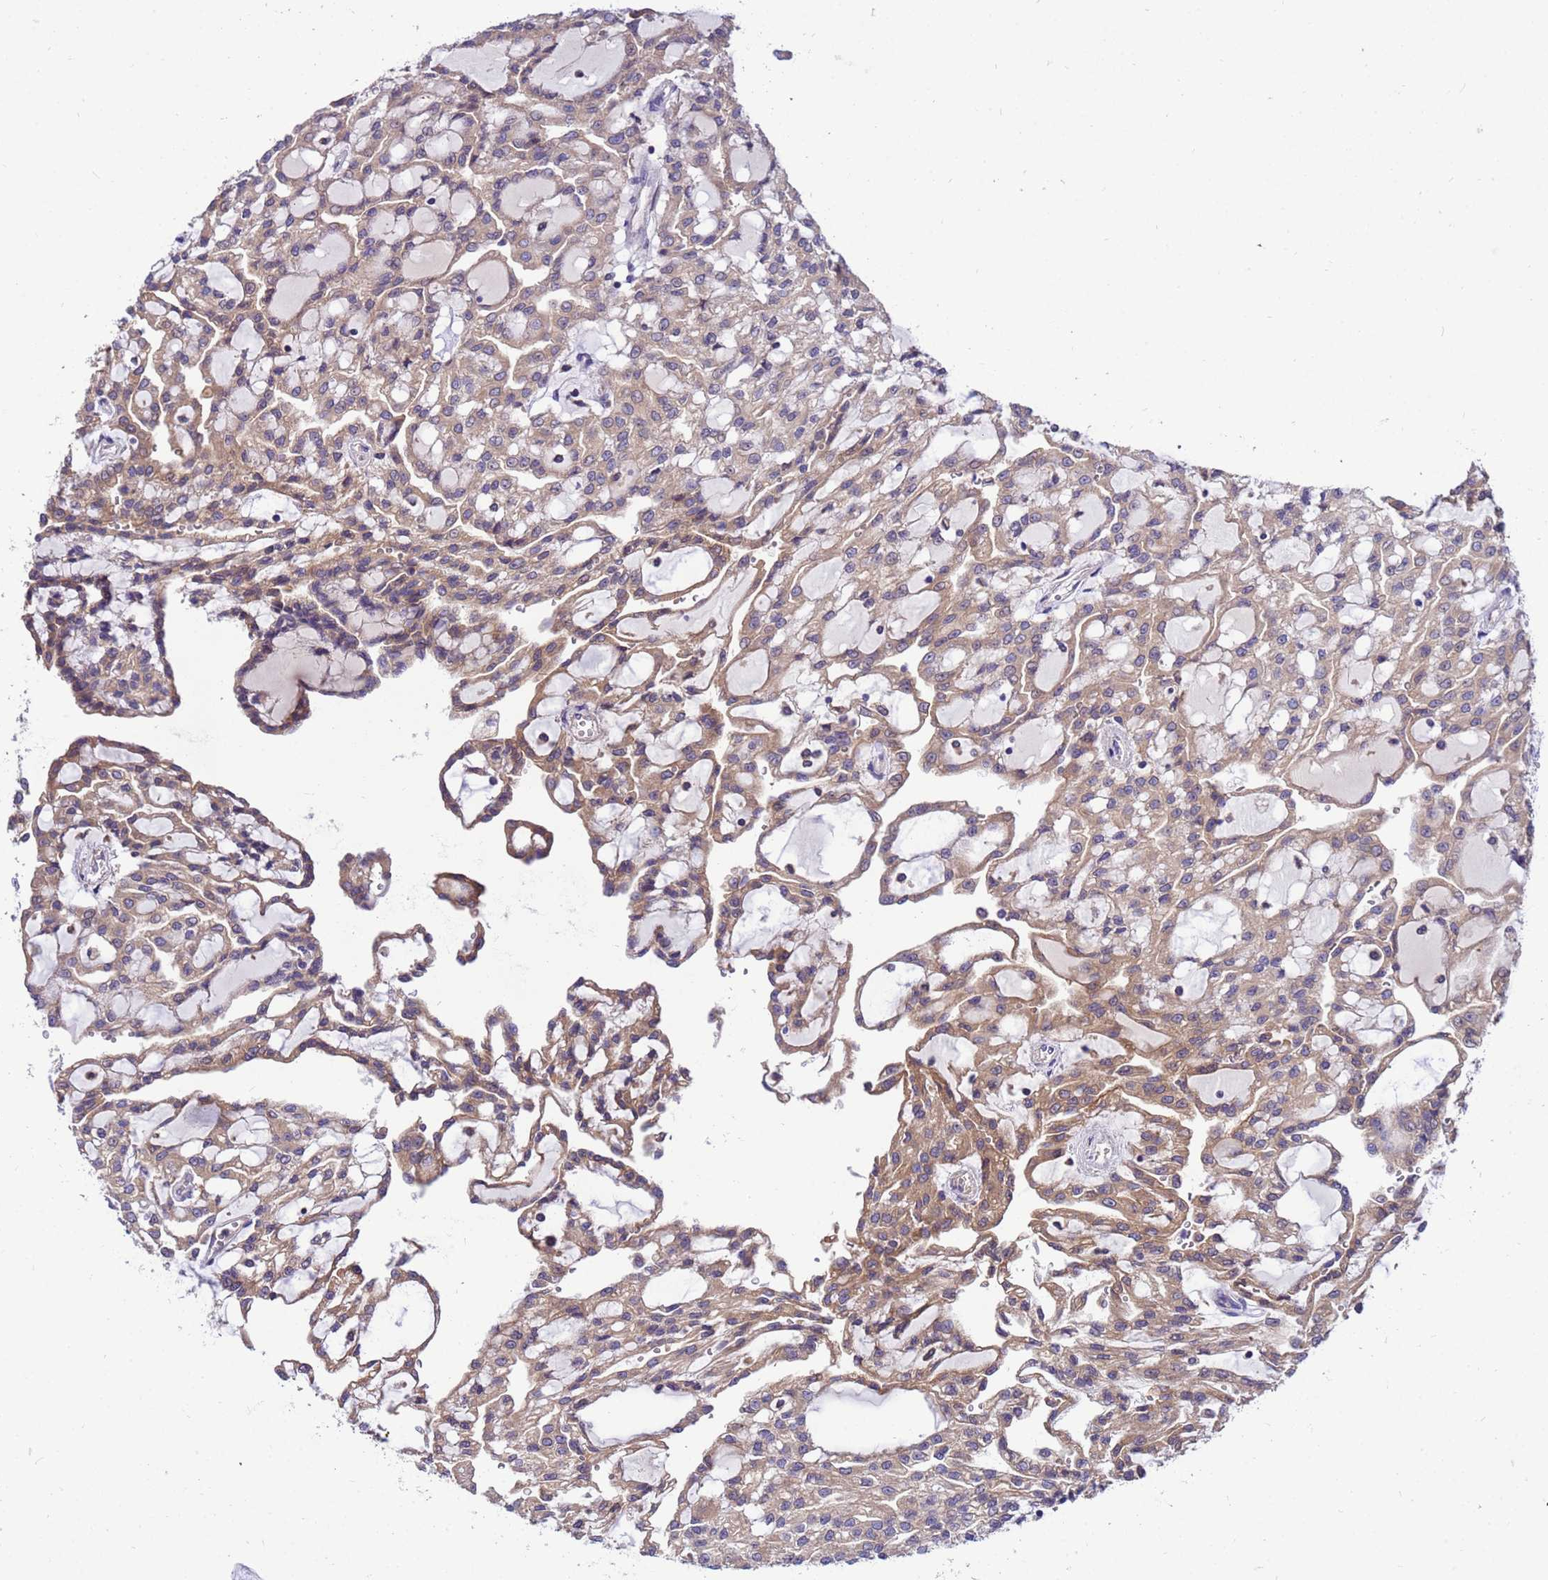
{"staining": {"intensity": "strong", "quantity": "25%-75%", "location": "cytoplasmic/membranous"}, "tissue": "renal cancer", "cell_type": "Tumor cells", "image_type": "cancer", "snomed": [{"axis": "morphology", "description": "Adenocarcinoma, NOS"}, {"axis": "topography", "description": "Kidney"}], "caption": "This is an image of IHC staining of renal cancer, which shows strong positivity in the cytoplasmic/membranous of tumor cells.", "gene": "GET3", "patient": {"sex": "male", "age": 63}}